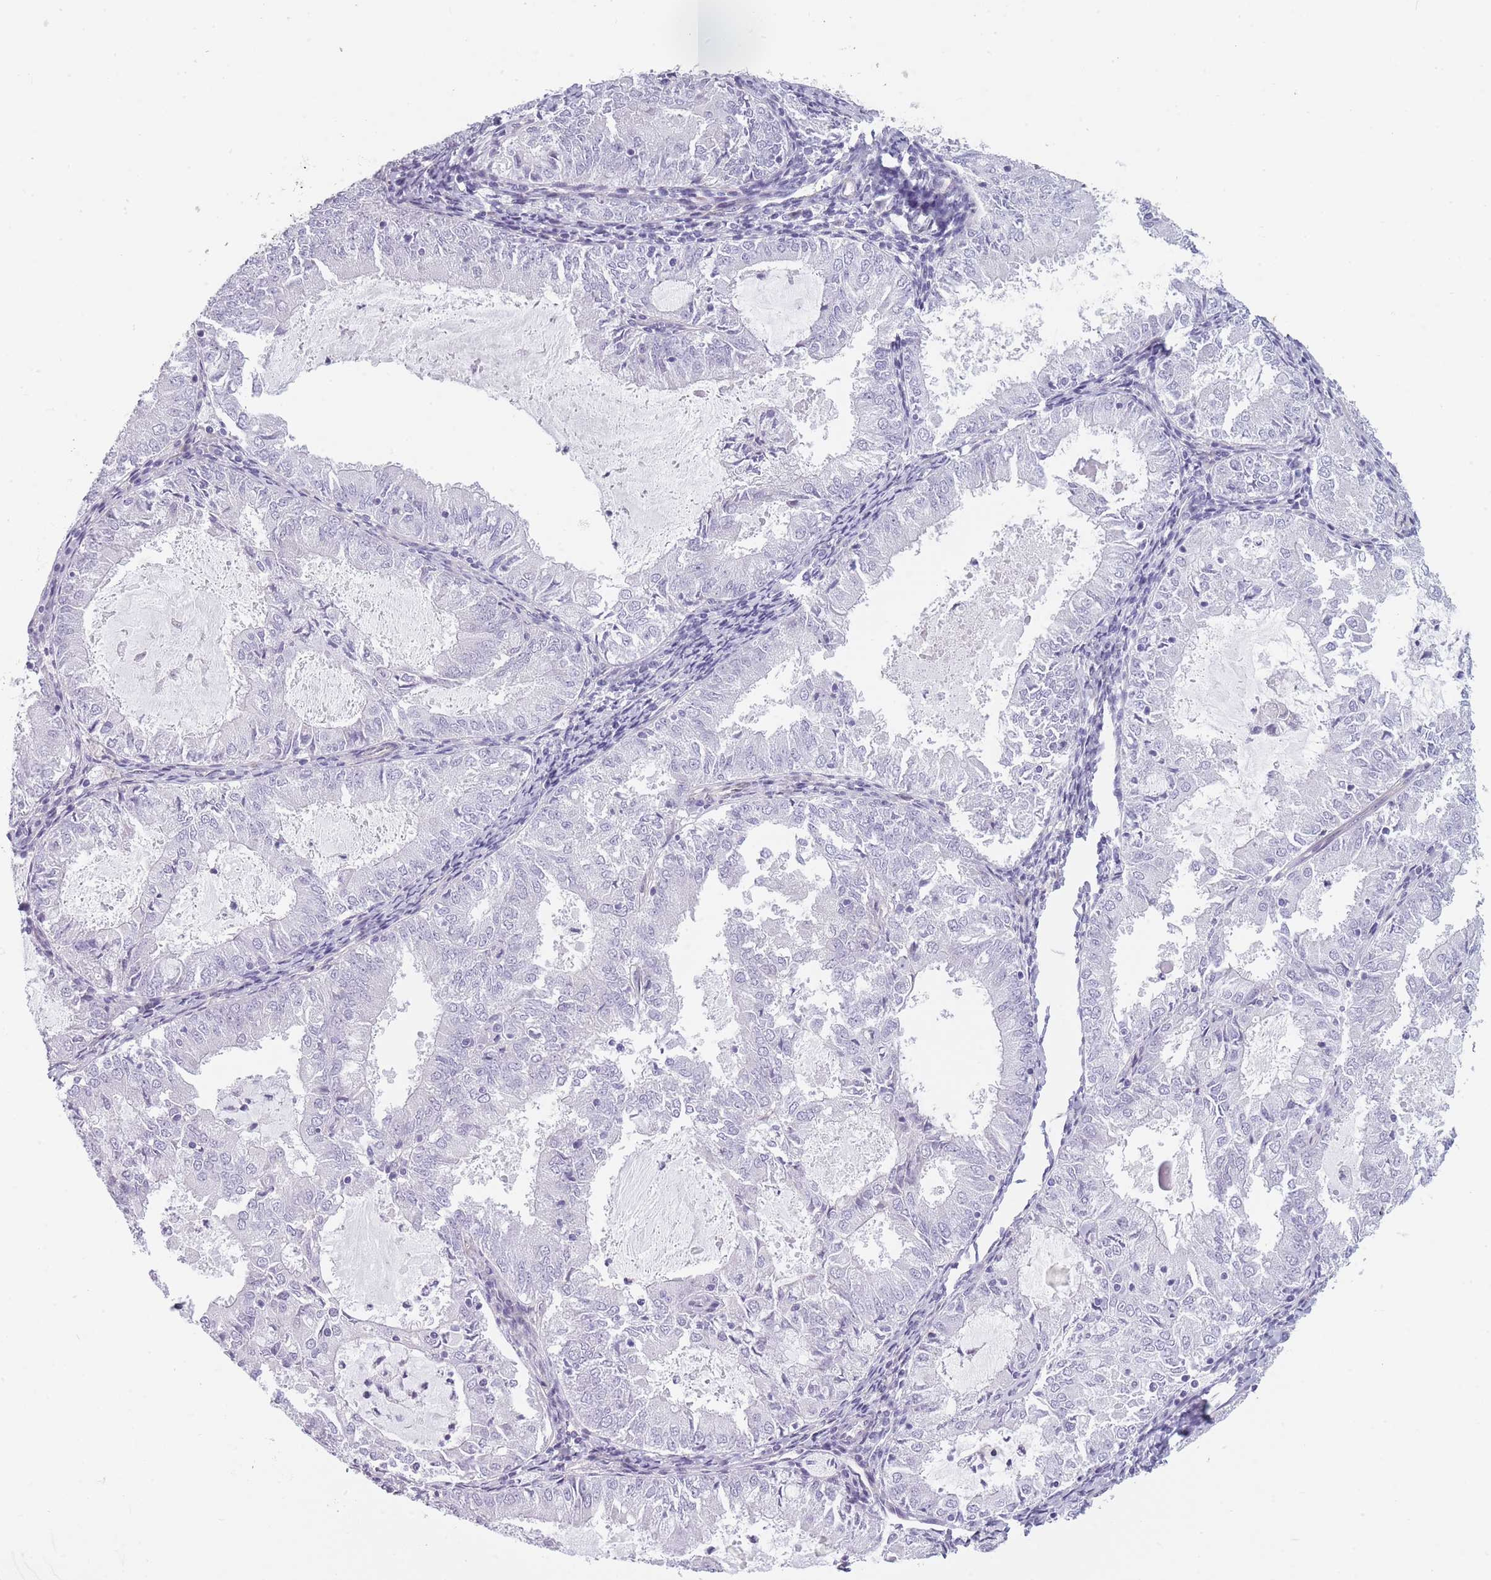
{"staining": {"intensity": "negative", "quantity": "none", "location": "none"}, "tissue": "endometrial cancer", "cell_type": "Tumor cells", "image_type": "cancer", "snomed": [{"axis": "morphology", "description": "Adenocarcinoma, NOS"}, {"axis": "topography", "description": "Endometrium"}], "caption": "Image shows no significant protein expression in tumor cells of adenocarcinoma (endometrial). The staining was performed using DAB (3,3'-diaminobenzidine) to visualize the protein expression in brown, while the nuclei were stained in blue with hematoxylin (Magnification: 20x).", "gene": "OR6B3", "patient": {"sex": "female", "age": 57}}